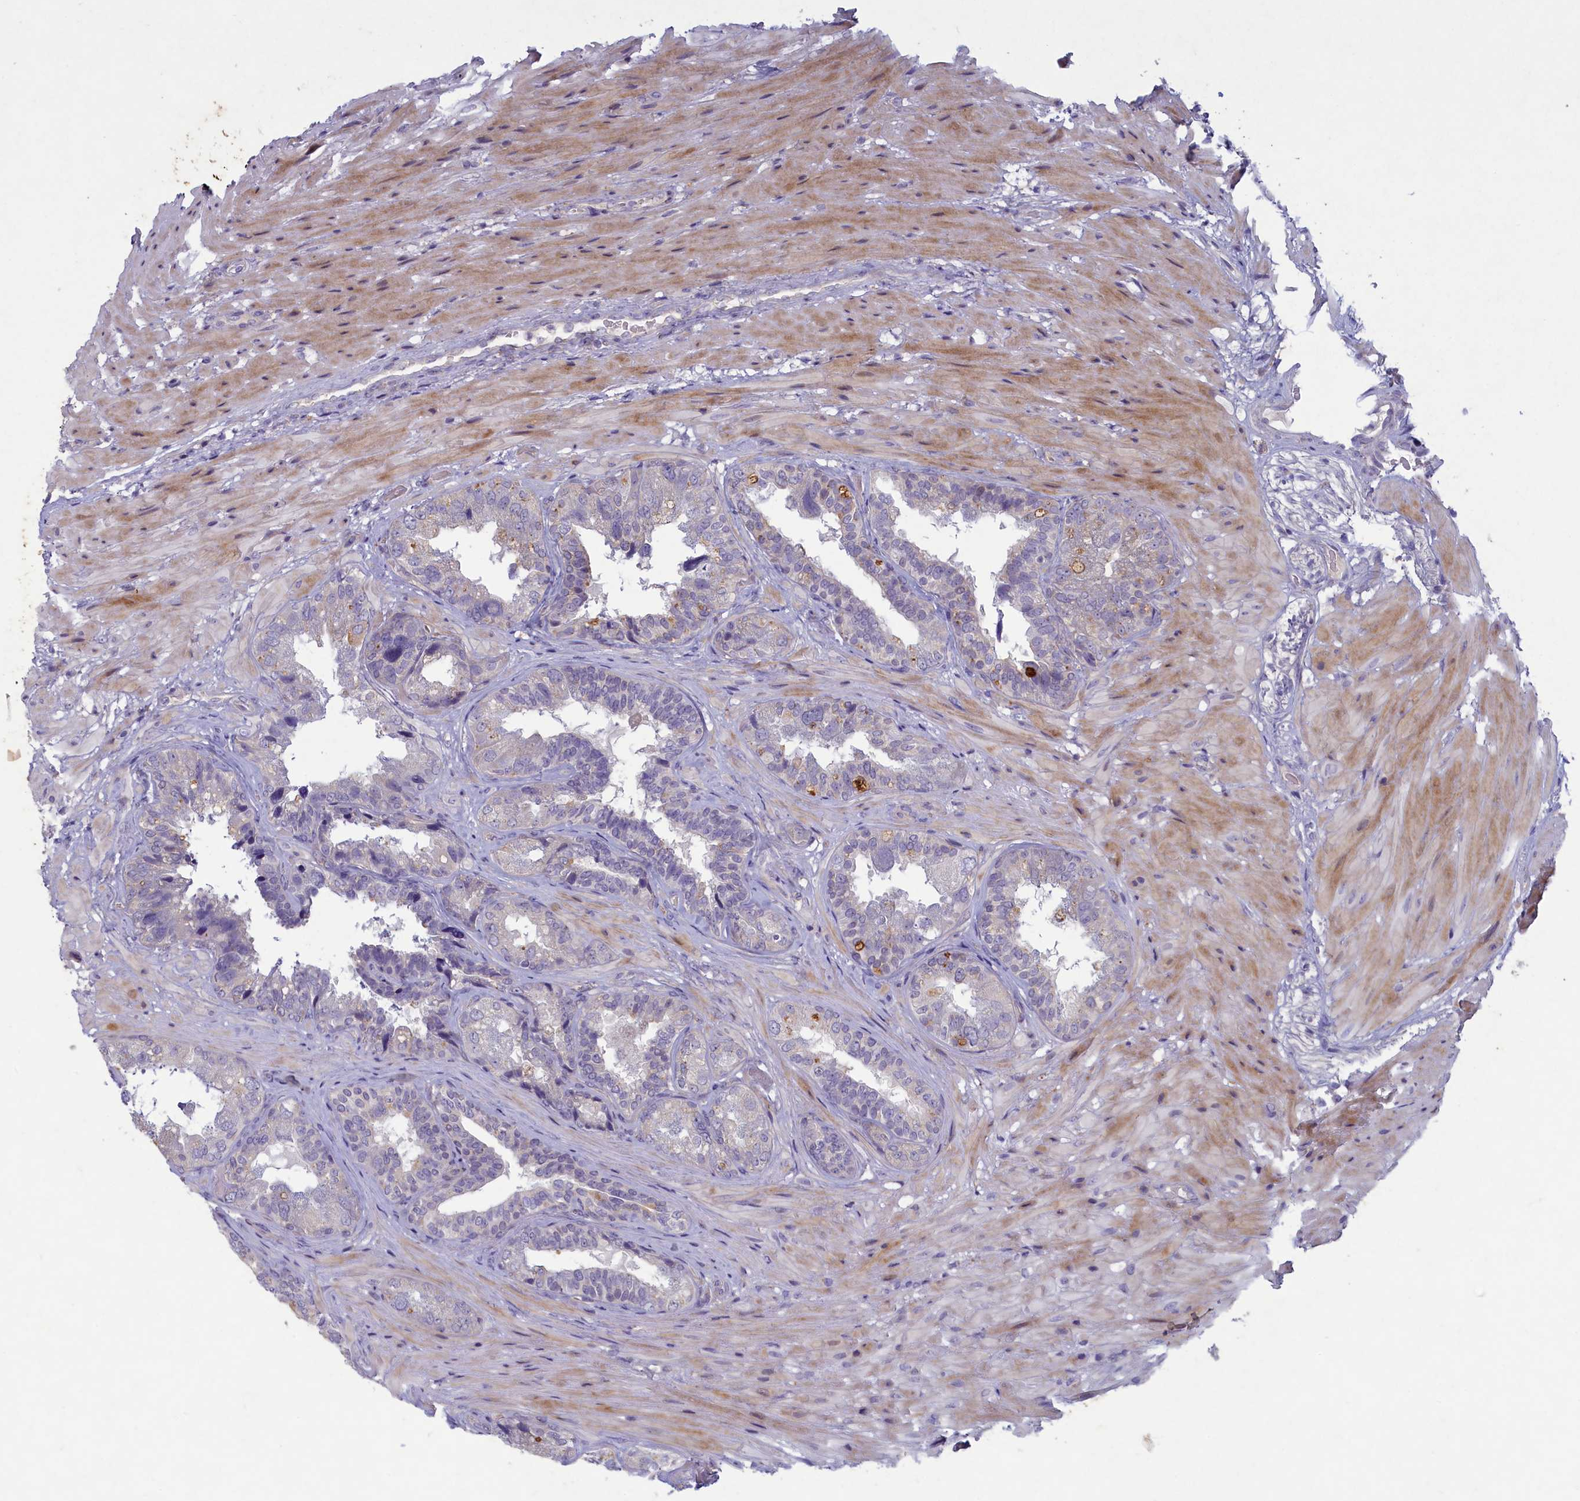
{"staining": {"intensity": "negative", "quantity": "none", "location": "none"}, "tissue": "seminal vesicle", "cell_type": "Glandular cells", "image_type": "normal", "snomed": [{"axis": "morphology", "description": "Normal tissue, NOS"}, {"axis": "topography", "description": "Seminal veicle"}, {"axis": "topography", "description": "Peripheral nerve tissue"}], "caption": "An IHC micrograph of normal seminal vesicle is shown. There is no staining in glandular cells of seminal vesicle. Nuclei are stained in blue.", "gene": "PLEKHG6", "patient": {"sex": "male", "age": 63}}